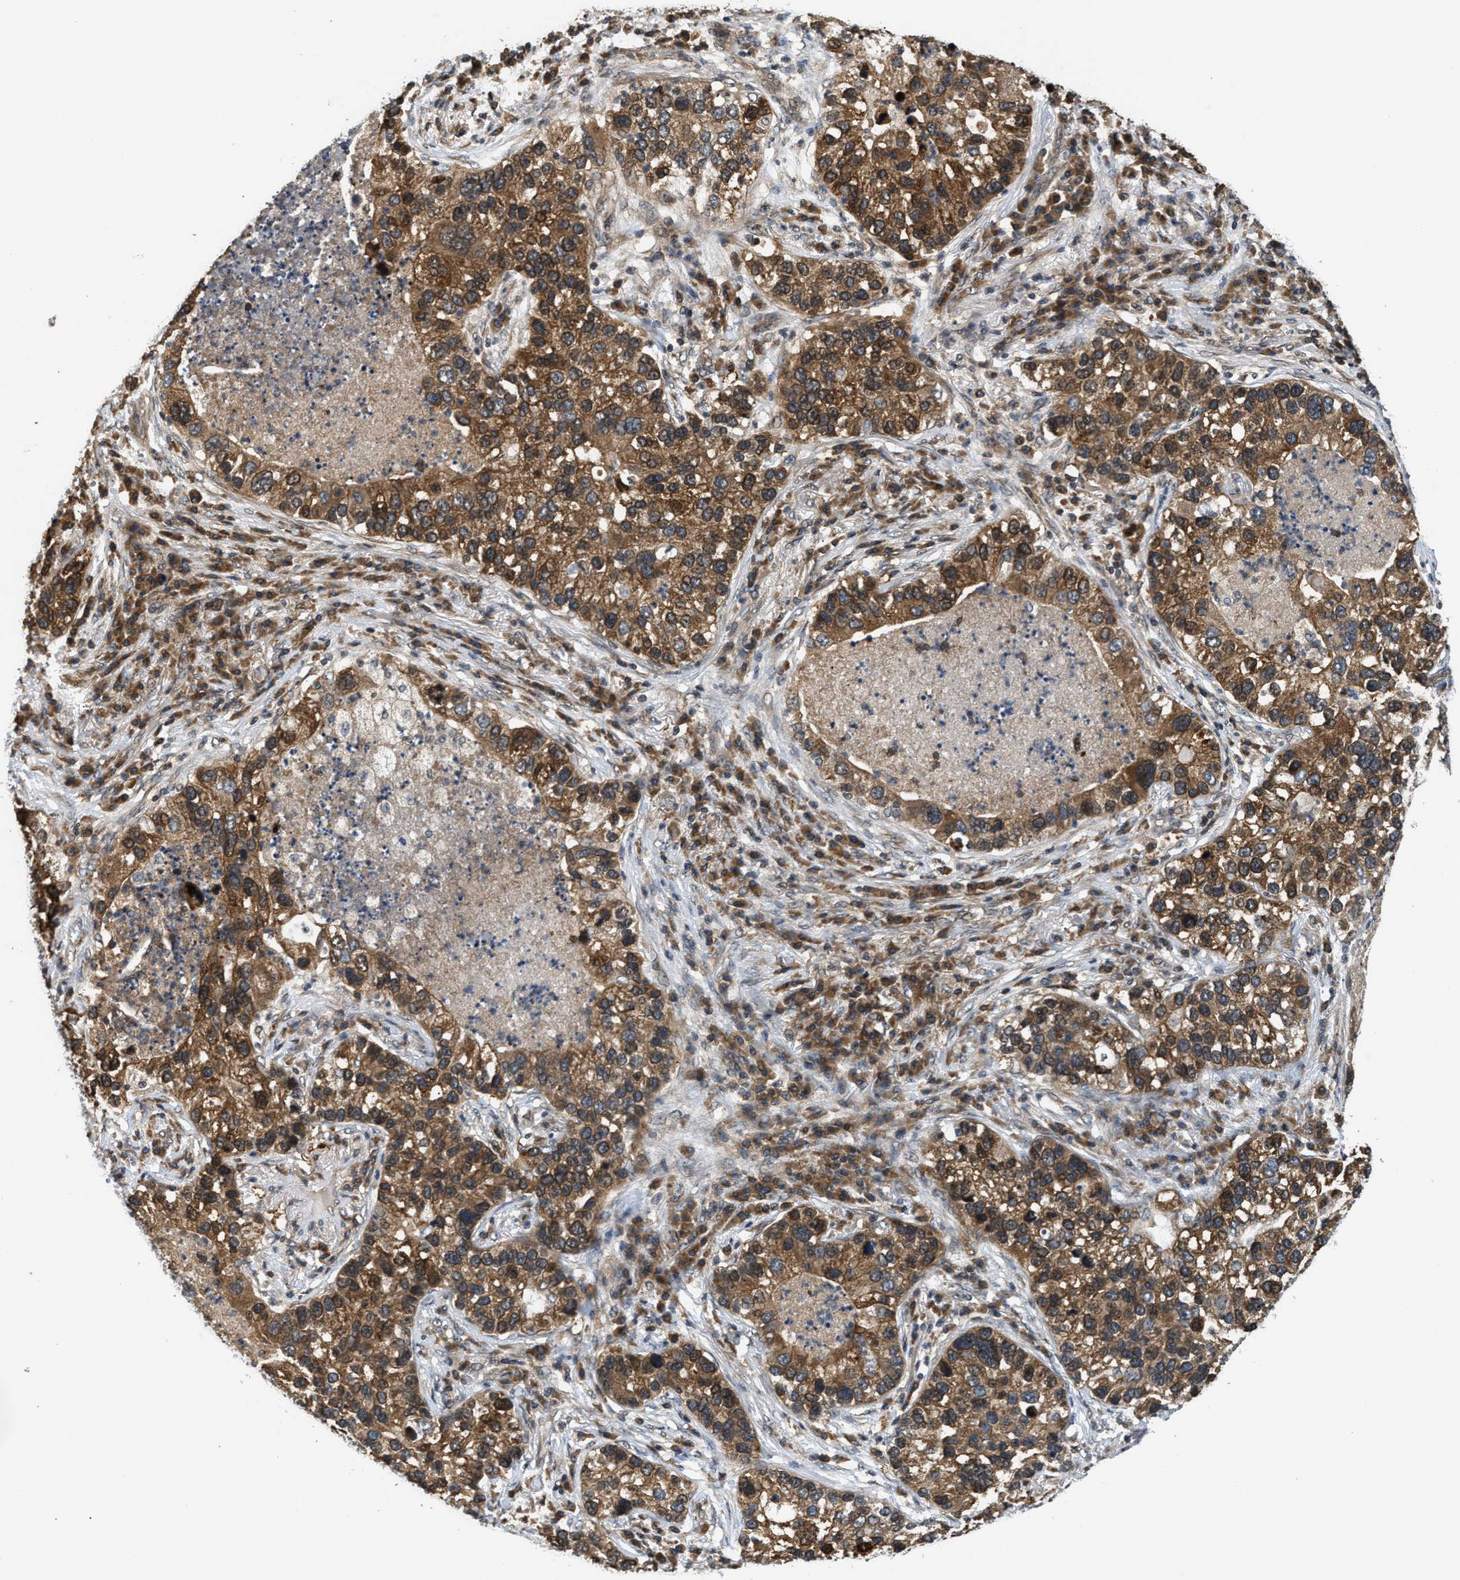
{"staining": {"intensity": "moderate", "quantity": ">75%", "location": "cytoplasmic/membranous"}, "tissue": "lung cancer", "cell_type": "Tumor cells", "image_type": "cancer", "snomed": [{"axis": "morphology", "description": "Normal tissue, NOS"}, {"axis": "morphology", "description": "Adenocarcinoma, NOS"}, {"axis": "topography", "description": "Bronchus"}, {"axis": "topography", "description": "Lung"}], "caption": "Moderate cytoplasmic/membranous expression for a protein is seen in about >75% of tumor cells of lung adenocarcinoma using immunohistochemistry (IHC).", "gene": "RAB29", "patient": {"sex": "male", "age": 54}}